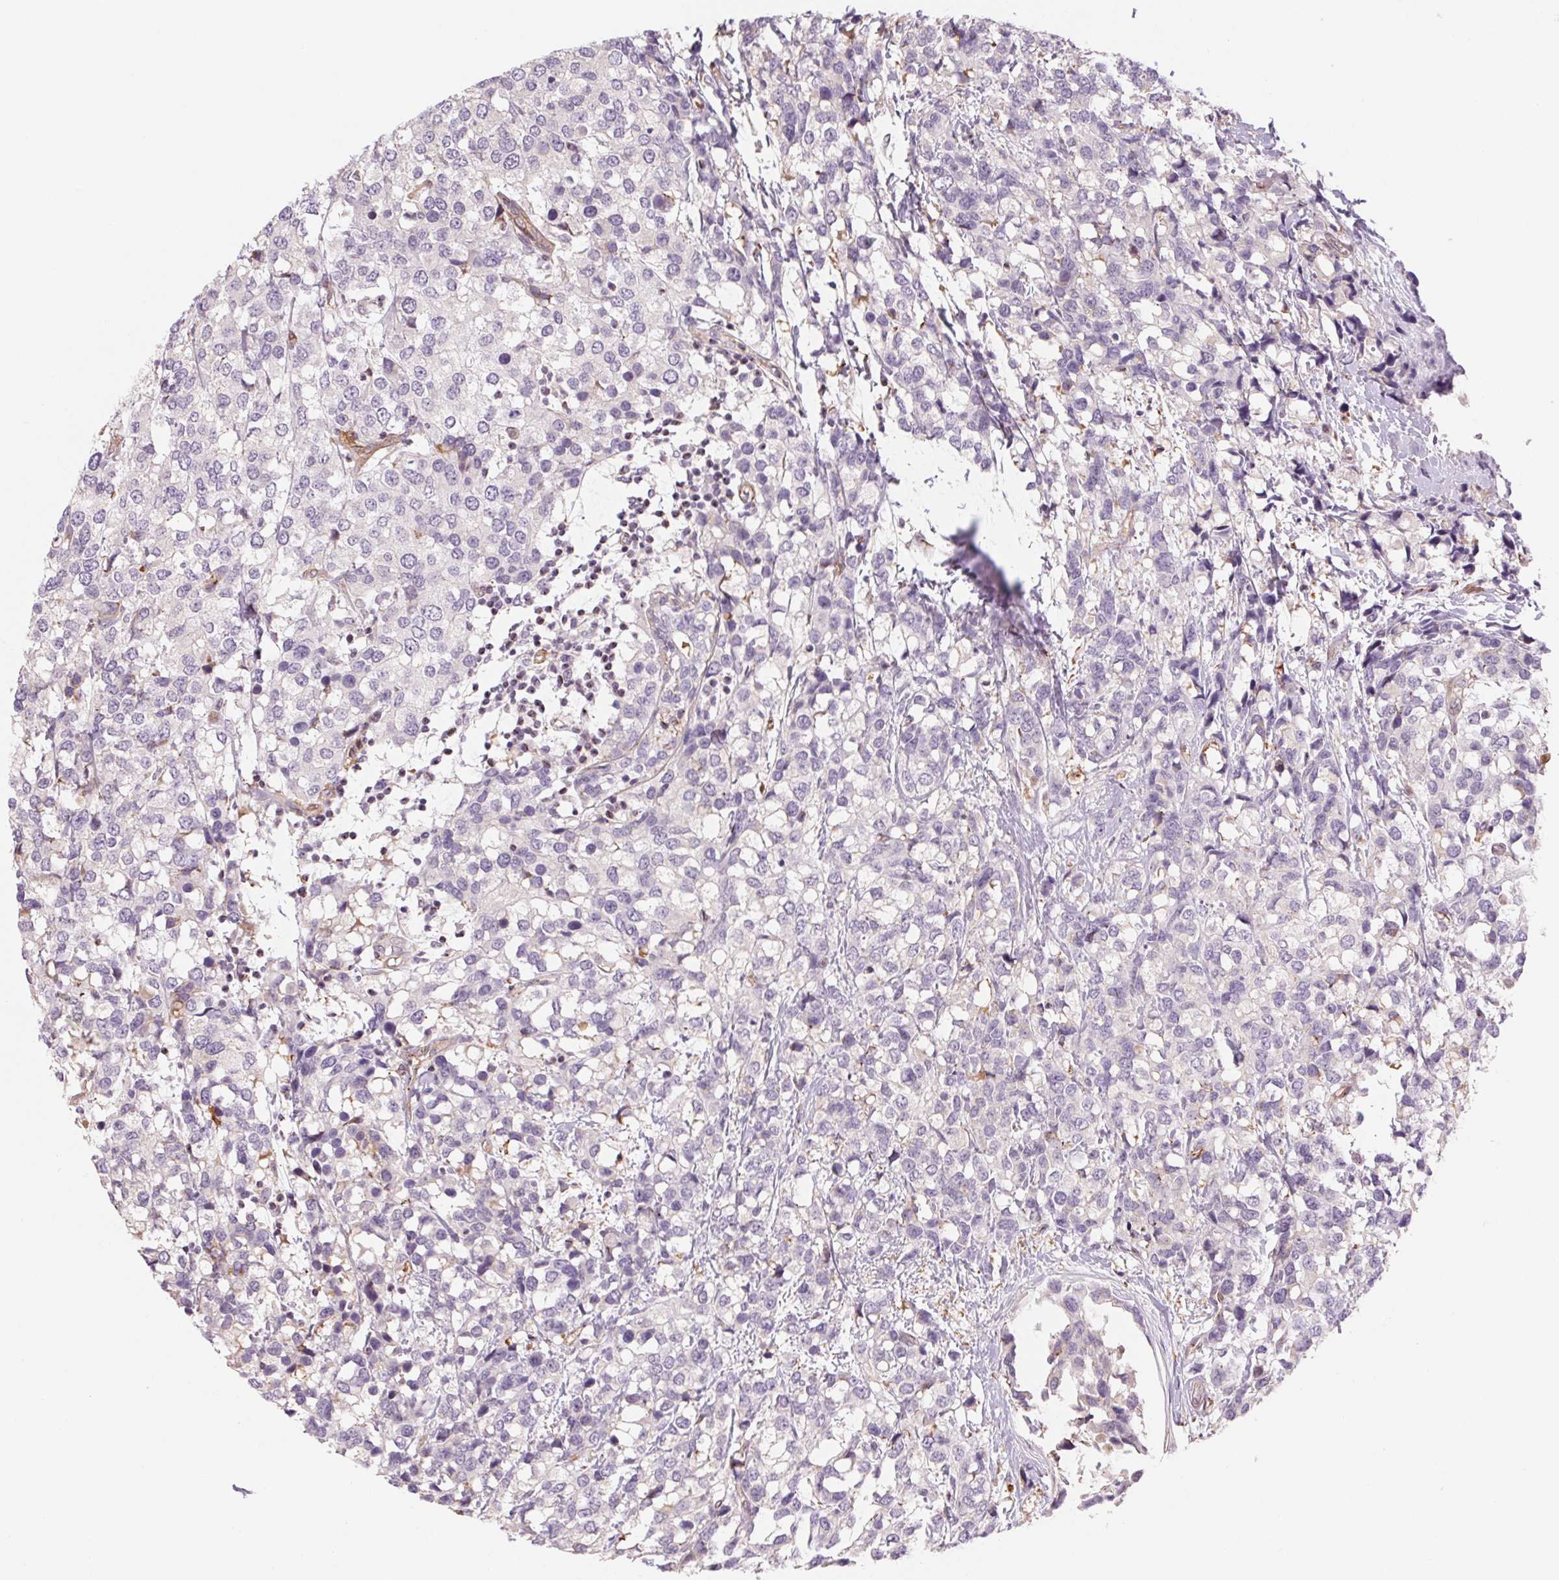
{"staining": {"intensity": "negative", "quantity": "none", "location": "none"}, "tissue": "breast cancer", "cell_type": "Tumor cells", "image_type": "cancer", "snomed": [{"axis": "morphology", "description": "Lobular carcinoma"}, {"axis": "topography", "description": "Breast"}], "caption": "Immunohistochemistry histopathology image of neoplastic tissue: human breast cancer stained with DAB (3,3'-diaminobenzidine) displays no significant protein positivity in tumor cells.", "gene": "ANKRD13B", "patient": {"sex": "female", "age": 59}}